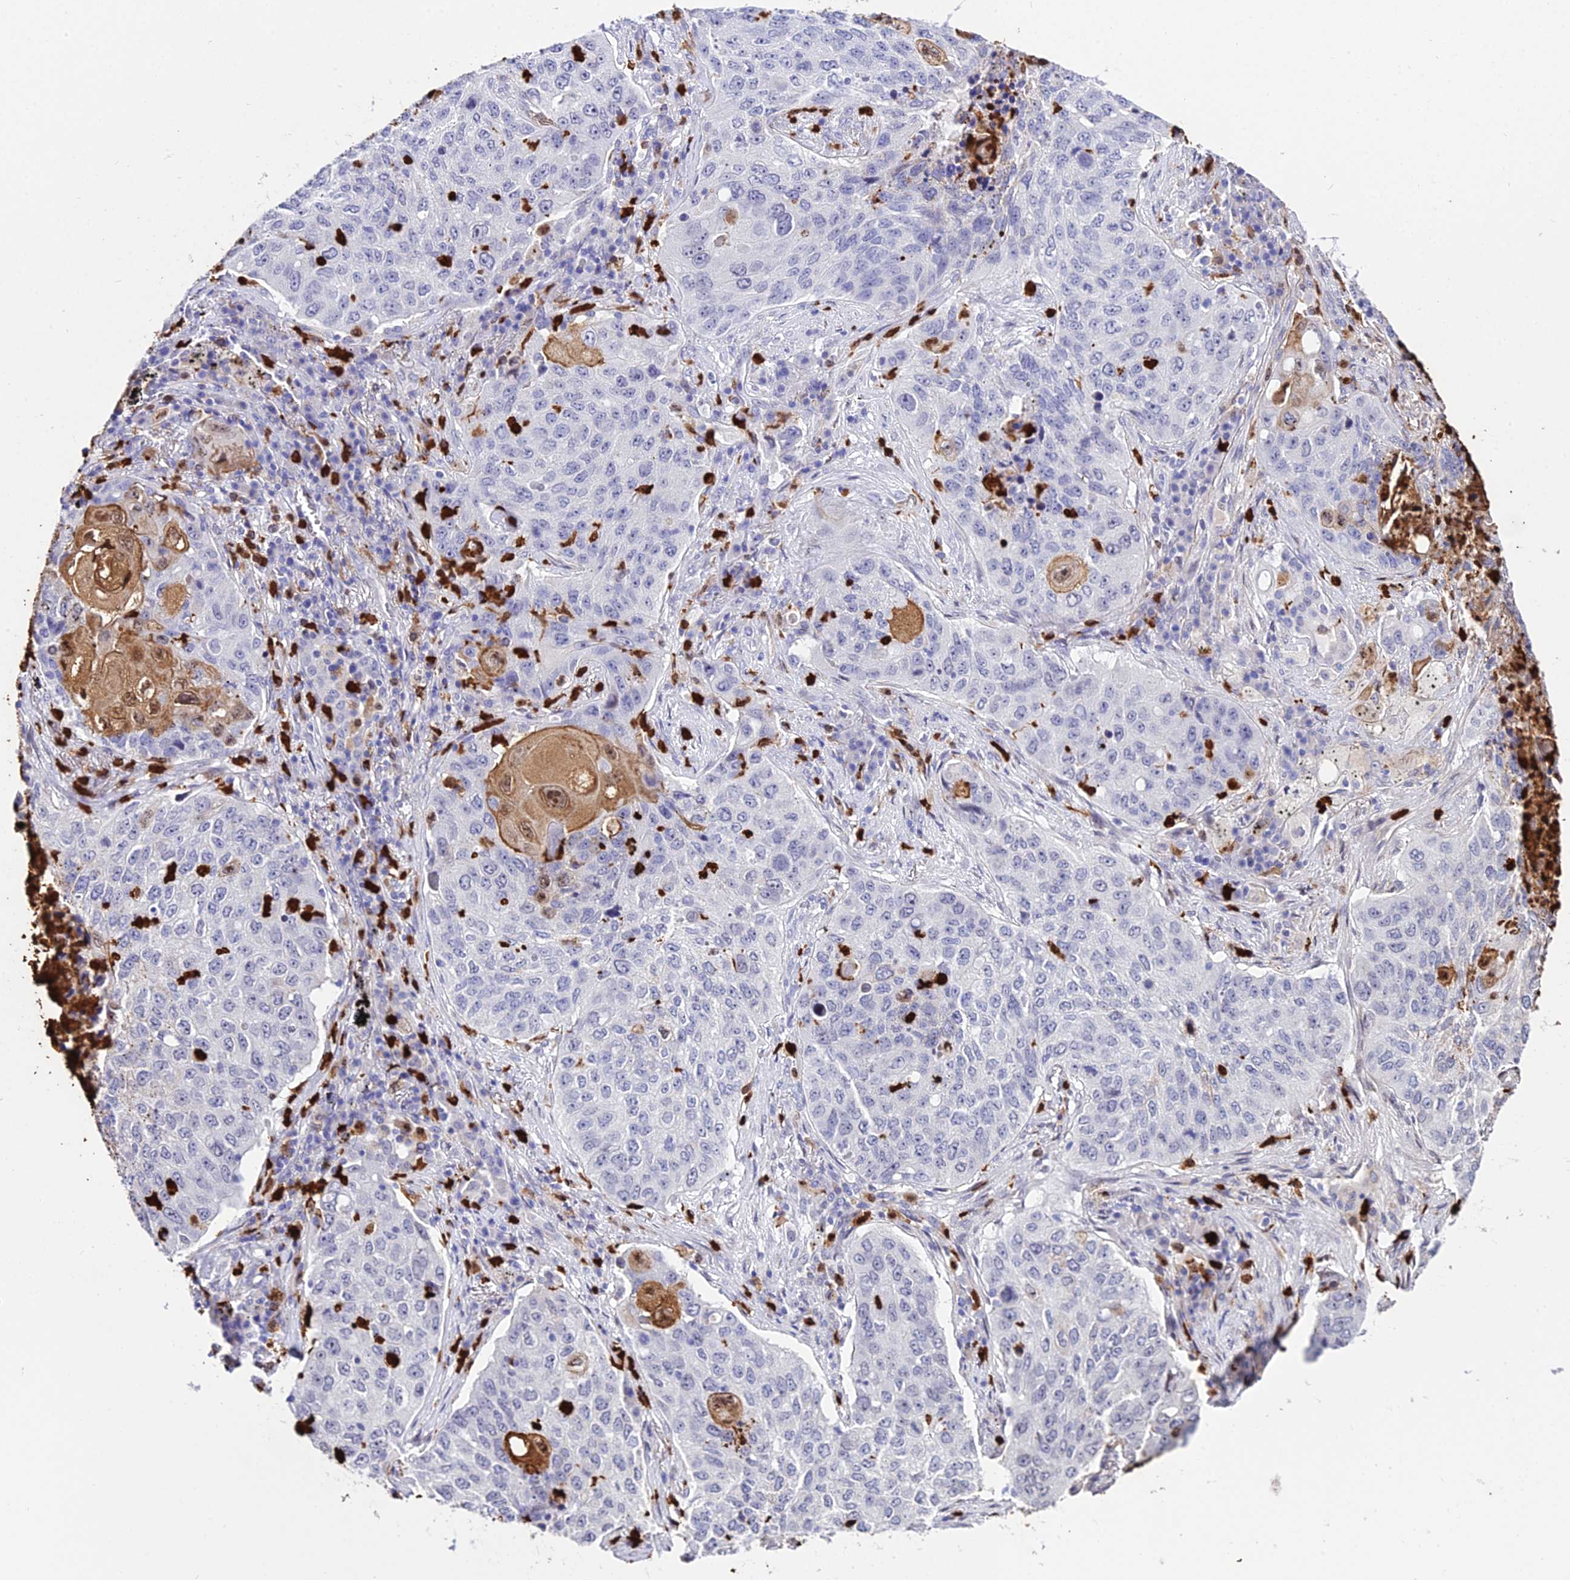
{"staining": {"intensity": "moderate", "quantity": "<25%", "location": "cytoplasmic/membranous,nuclear"}, "tissue": "lung cancer", "cell_type": "Tumor cells", "image_type": "cancer", "snomed": [{"axis": "morphology", "description": "Squamous cell carcinoma, NOS"}, {"axis": "topography", "description": "Lung"}], "caption": "High-magnification brightfield microscopy of lung squamous cell carcinoma stained with DAB (brown) and counterstained with hematoxylin (blue). tumor cells exhibit moderate cytoplasmic/membranous and nuclear positivity is present in approximately<25% of cells.", "gene": "MCM10", "patient": {"sex": "female", "age": 63}}